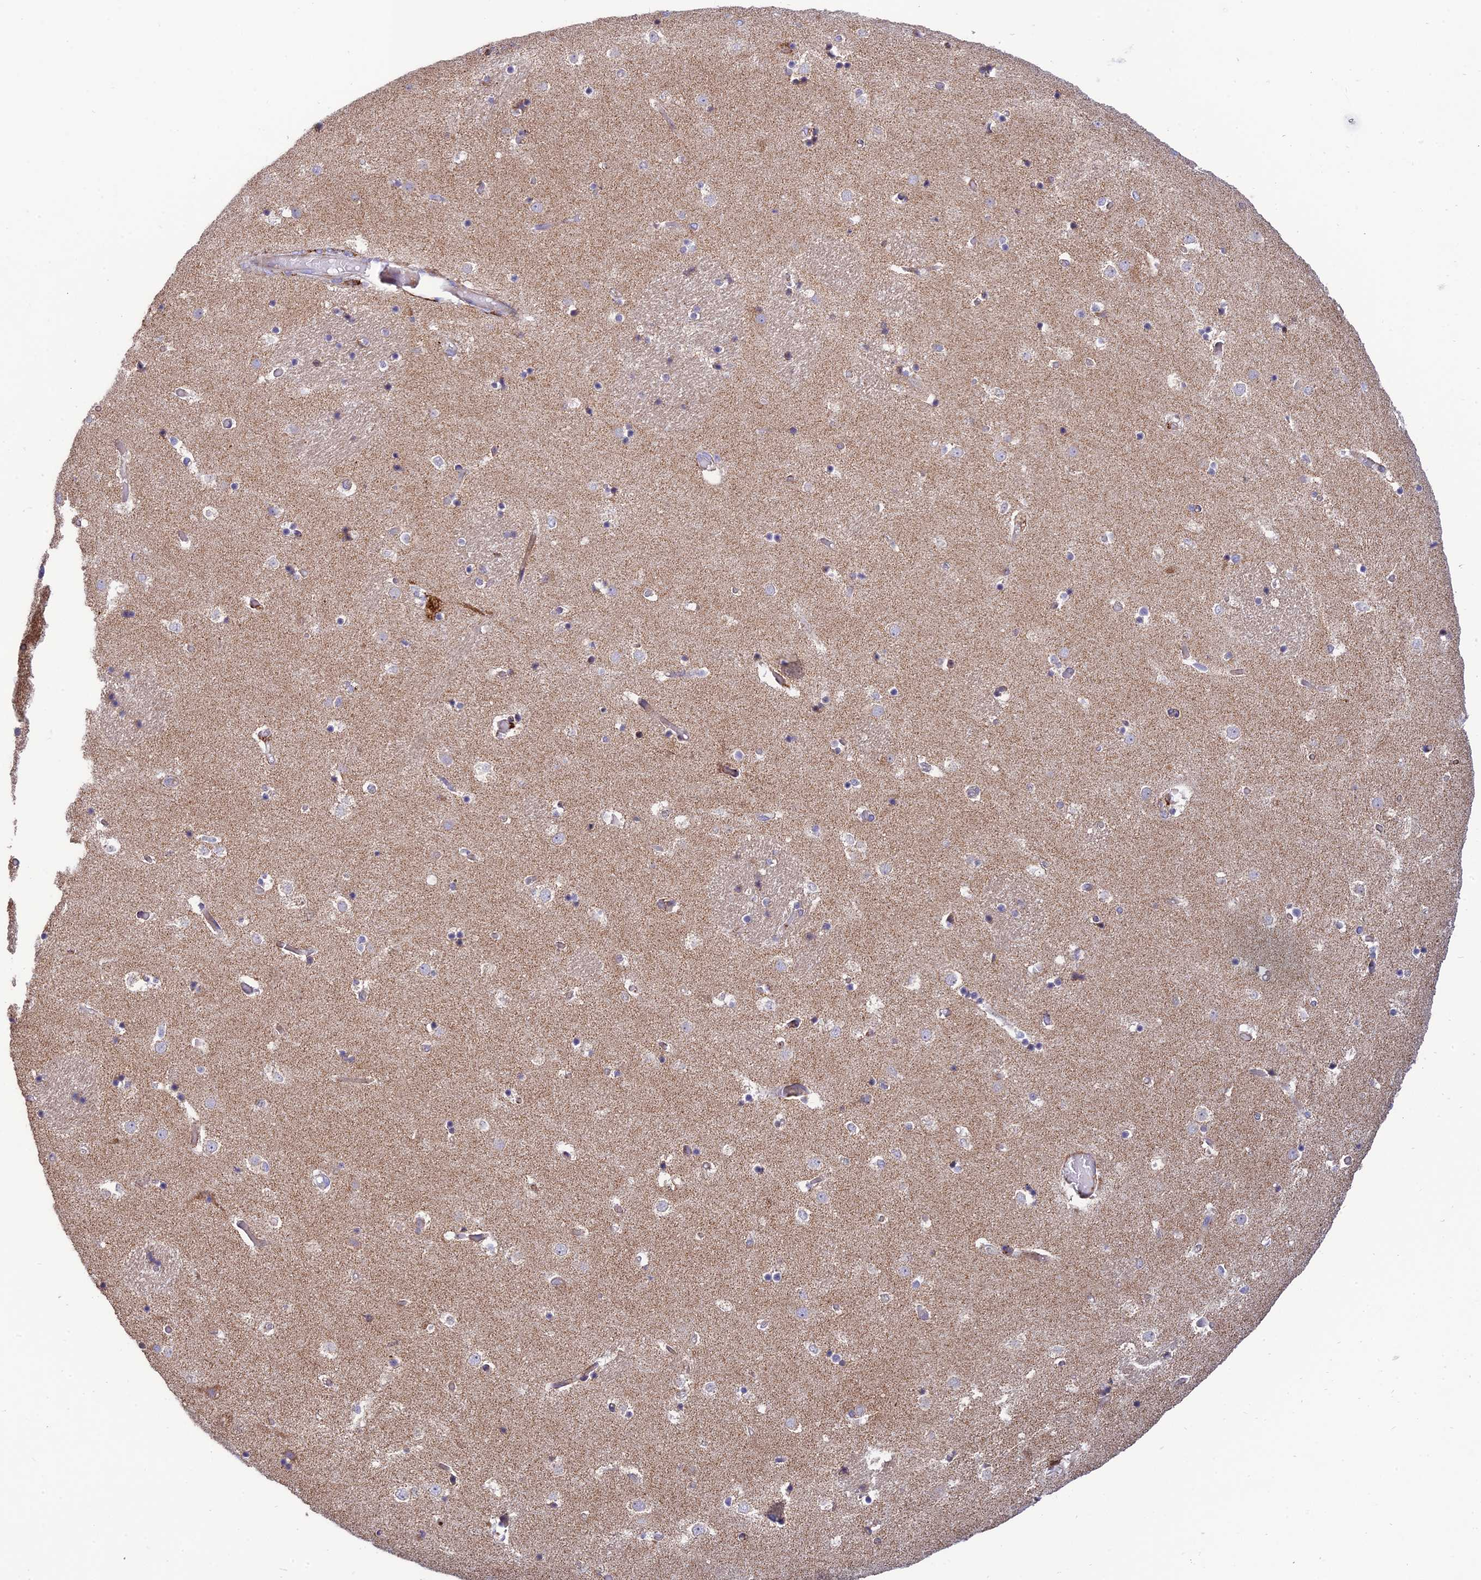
{"staining": {"intensity": "negative", "quantity": "none", "location": "none"}, "tissue": "caudate", "cell_type": "Glial cells", "image_type": "normal", "snomed": [{"axis": "morphology", "description": "Normal tissue, NOS"}, {"axis": "topography", "description": "Lateral ventricle wall"}], "caption": "Normal caudate was stained to show a protein in brown. There is no significant positivity in glial cells. The staining was performed using DAB (3,3'-diaminobenzidine) to visualize the protein expression in brown, while the nuclei were stained in blue with hematoxylin (Magnification: 20x).", "gene": "RCN3", "patient": {"sex": "female", "age": 52}}